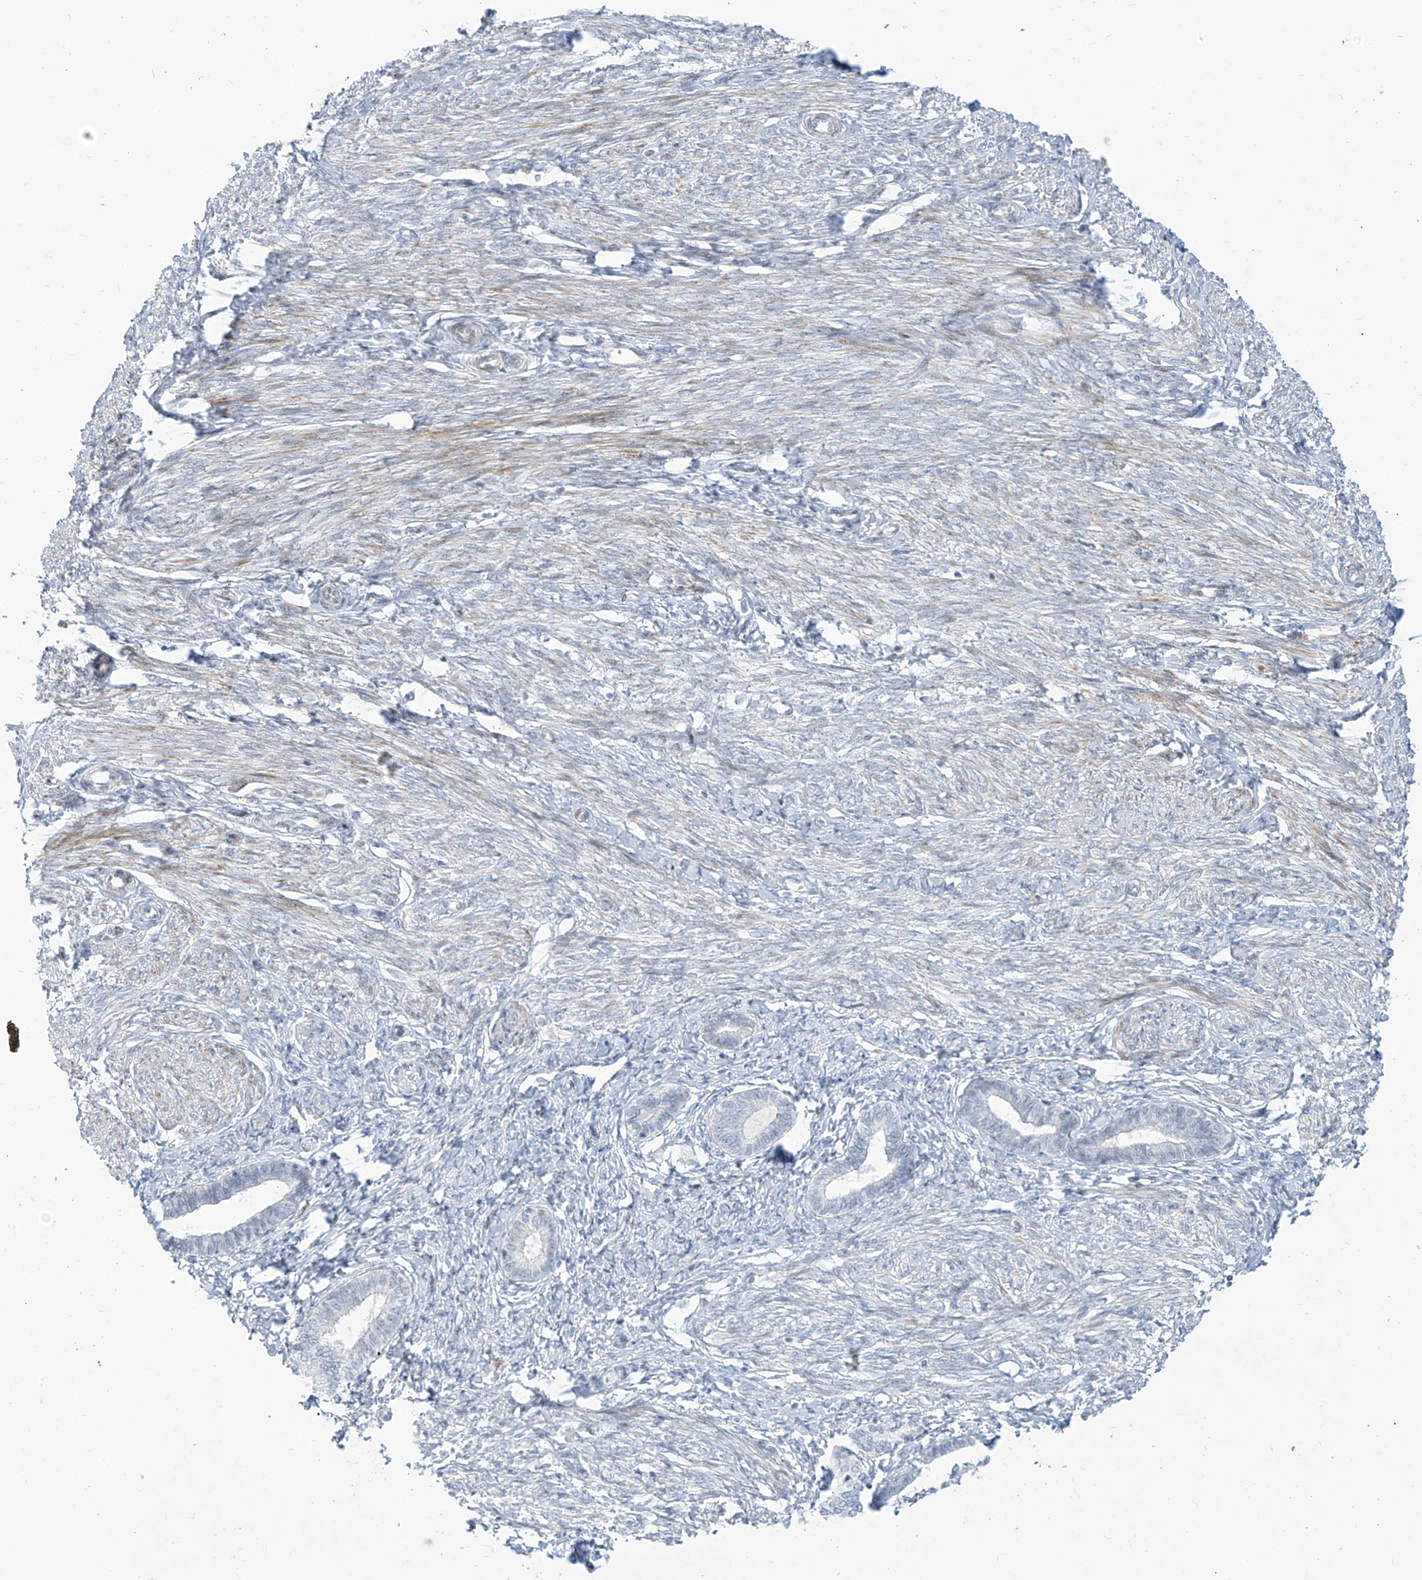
{"staining": {"intensity": "negative", "quantity": "none", "location": "none"}, "tissue": "endometrium", "cell_type": "Cells in endometrial stroma", "image_type": "normal", "snomed": [{"axis": "morphology", "description": "Normal tissue, NOS"}, {"axis": "topography", "description": "Endometrium"}], "caption": "Endometrium stained for a protein using IHC exhibits no staining cells in endometrial stroma.", "gene": "LIN9", "patient": {"sex": "female", "age": 72}}